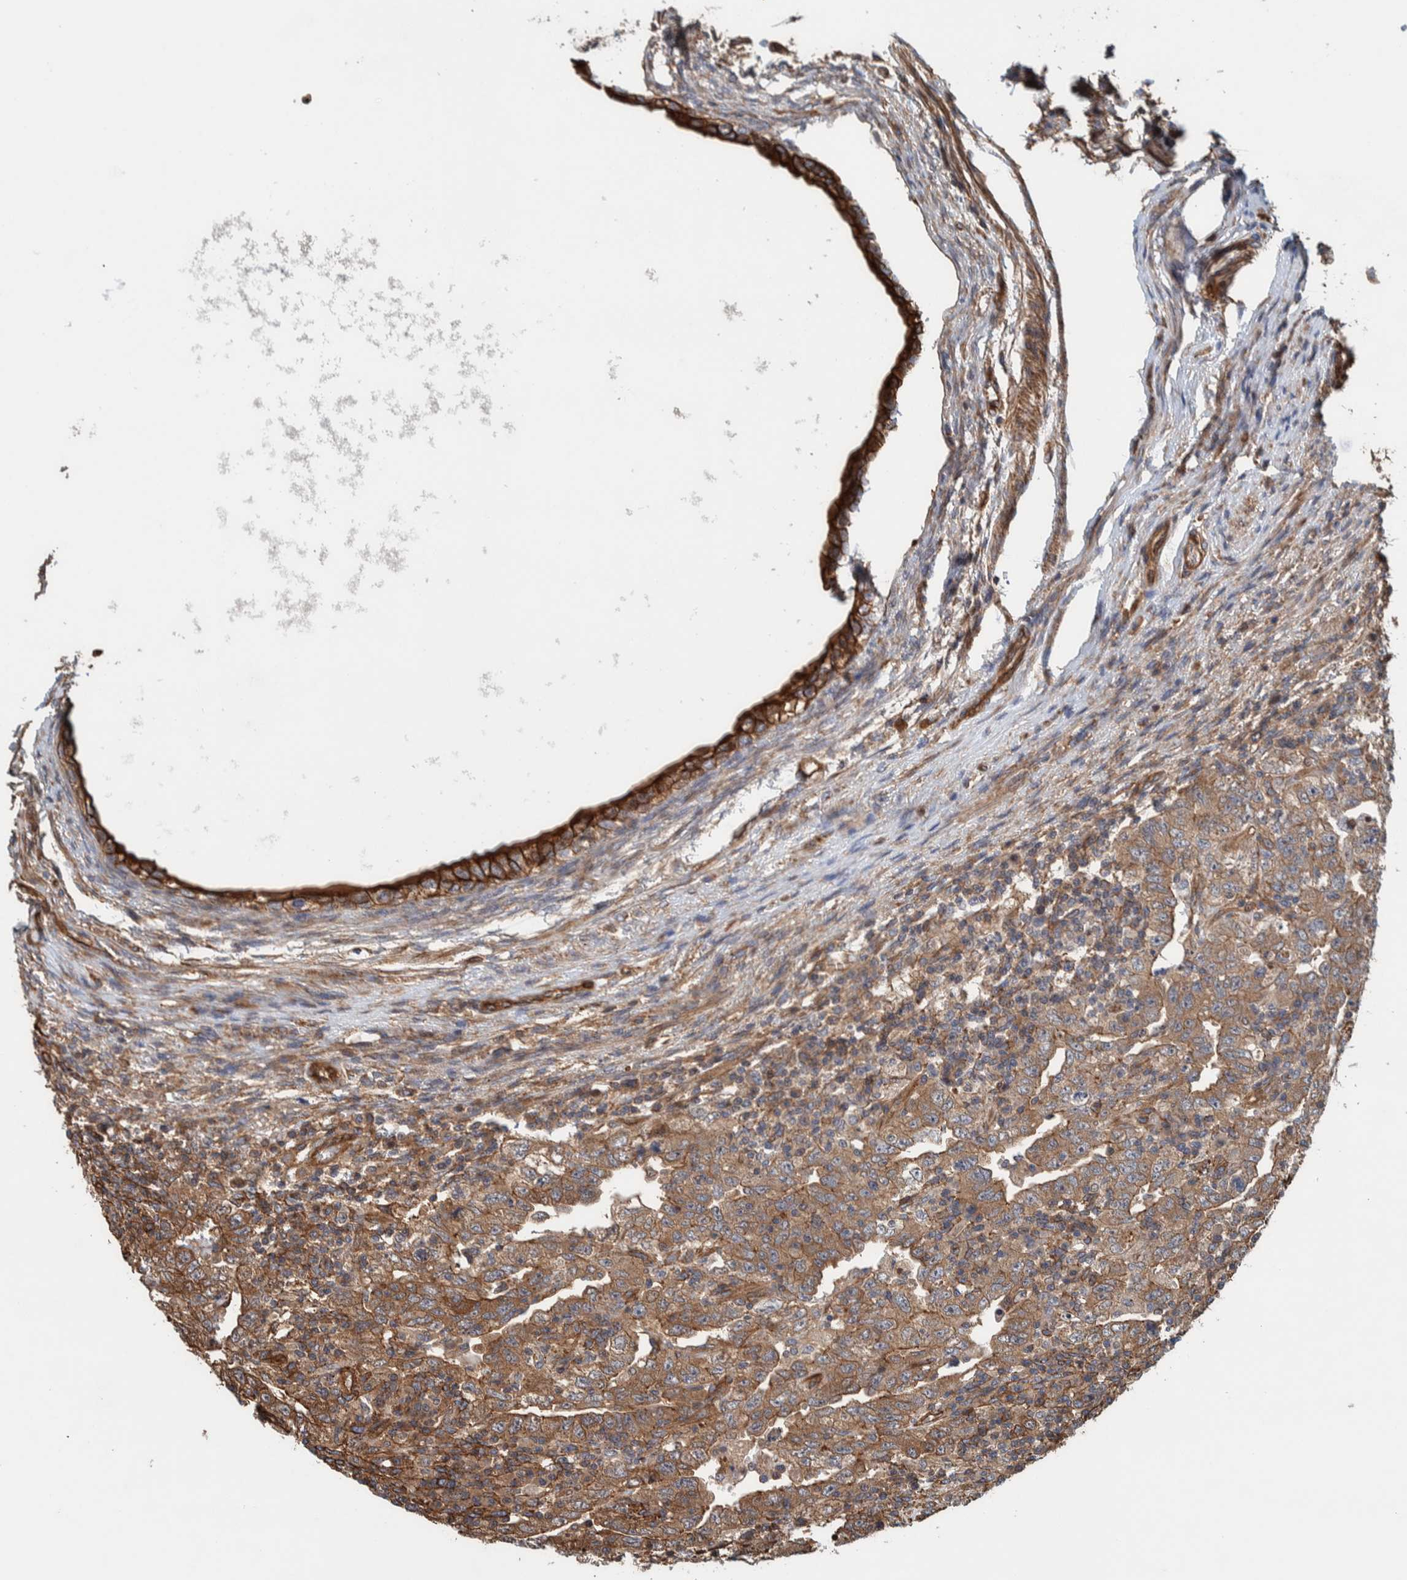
{"staining": {"intensity": "weak", "quantity": ">75%", "location": "cytoplasmic/membranous"}, "tissue": "testis cancer", "cell_type": "Tumor cells", "image_type": "cancer", "snomed": [{"axis": "morphology", "description": "Carcinoma, Embryonal, NOS"}, {"axis": "topography", "description": "Testis"}], "caption": "Testis cancer (embryonal carcinoma) stained for a protein (brown) shows weak cytoplasmic/membranous positive staining in about >75% of tumor cells.", "gene": "PKD1L1", "patient": {"sex": "male", "age": 26}}